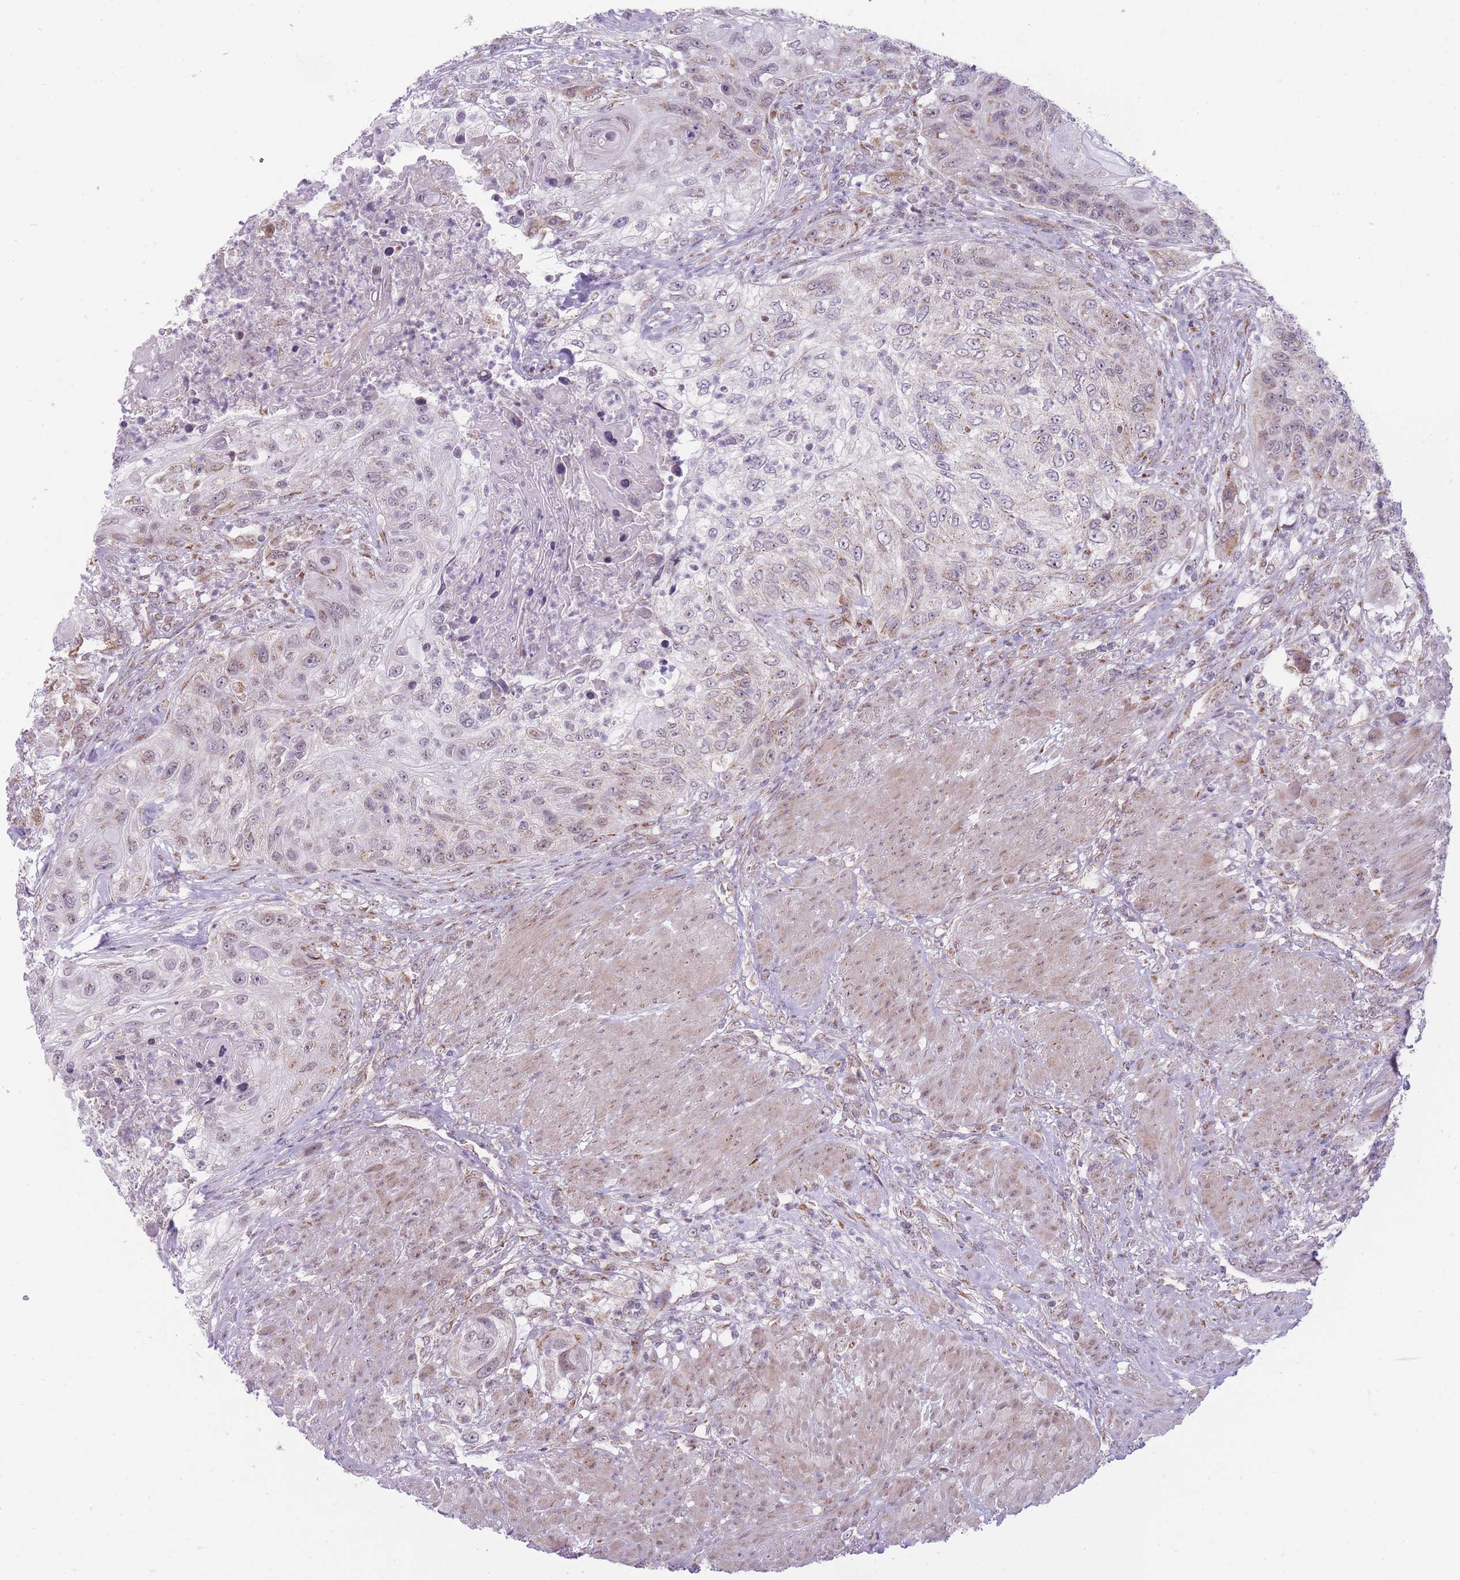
{"staining": {"intensity": "weak", "quantity": "25%-75%", "location": "cytoplasmic/membranous"}, "tissue": "urothelial cancer", "cell_type": "Tumor cells", "image_type": "cancer", "snomed": [{"axis": "morphology", "description": "Urothelial carcinoma, High grade"}, {"axis": "topography", "description": "Urinary bladder"}], "caption": "Immunohistochemical staining of human high-grade urothelial carcinoma exhibits low levels of weak cytoplasmic/membranous protein staining in approximately 25%-75% of tumor cells. The staining was performed using DAB to visualize the protein expression in brown, while the nuclei were stained in blue with hematoxylin (Magnification: 20x).", "gene": "NELL1", "patient": {"sex": "female", "age": 60}}